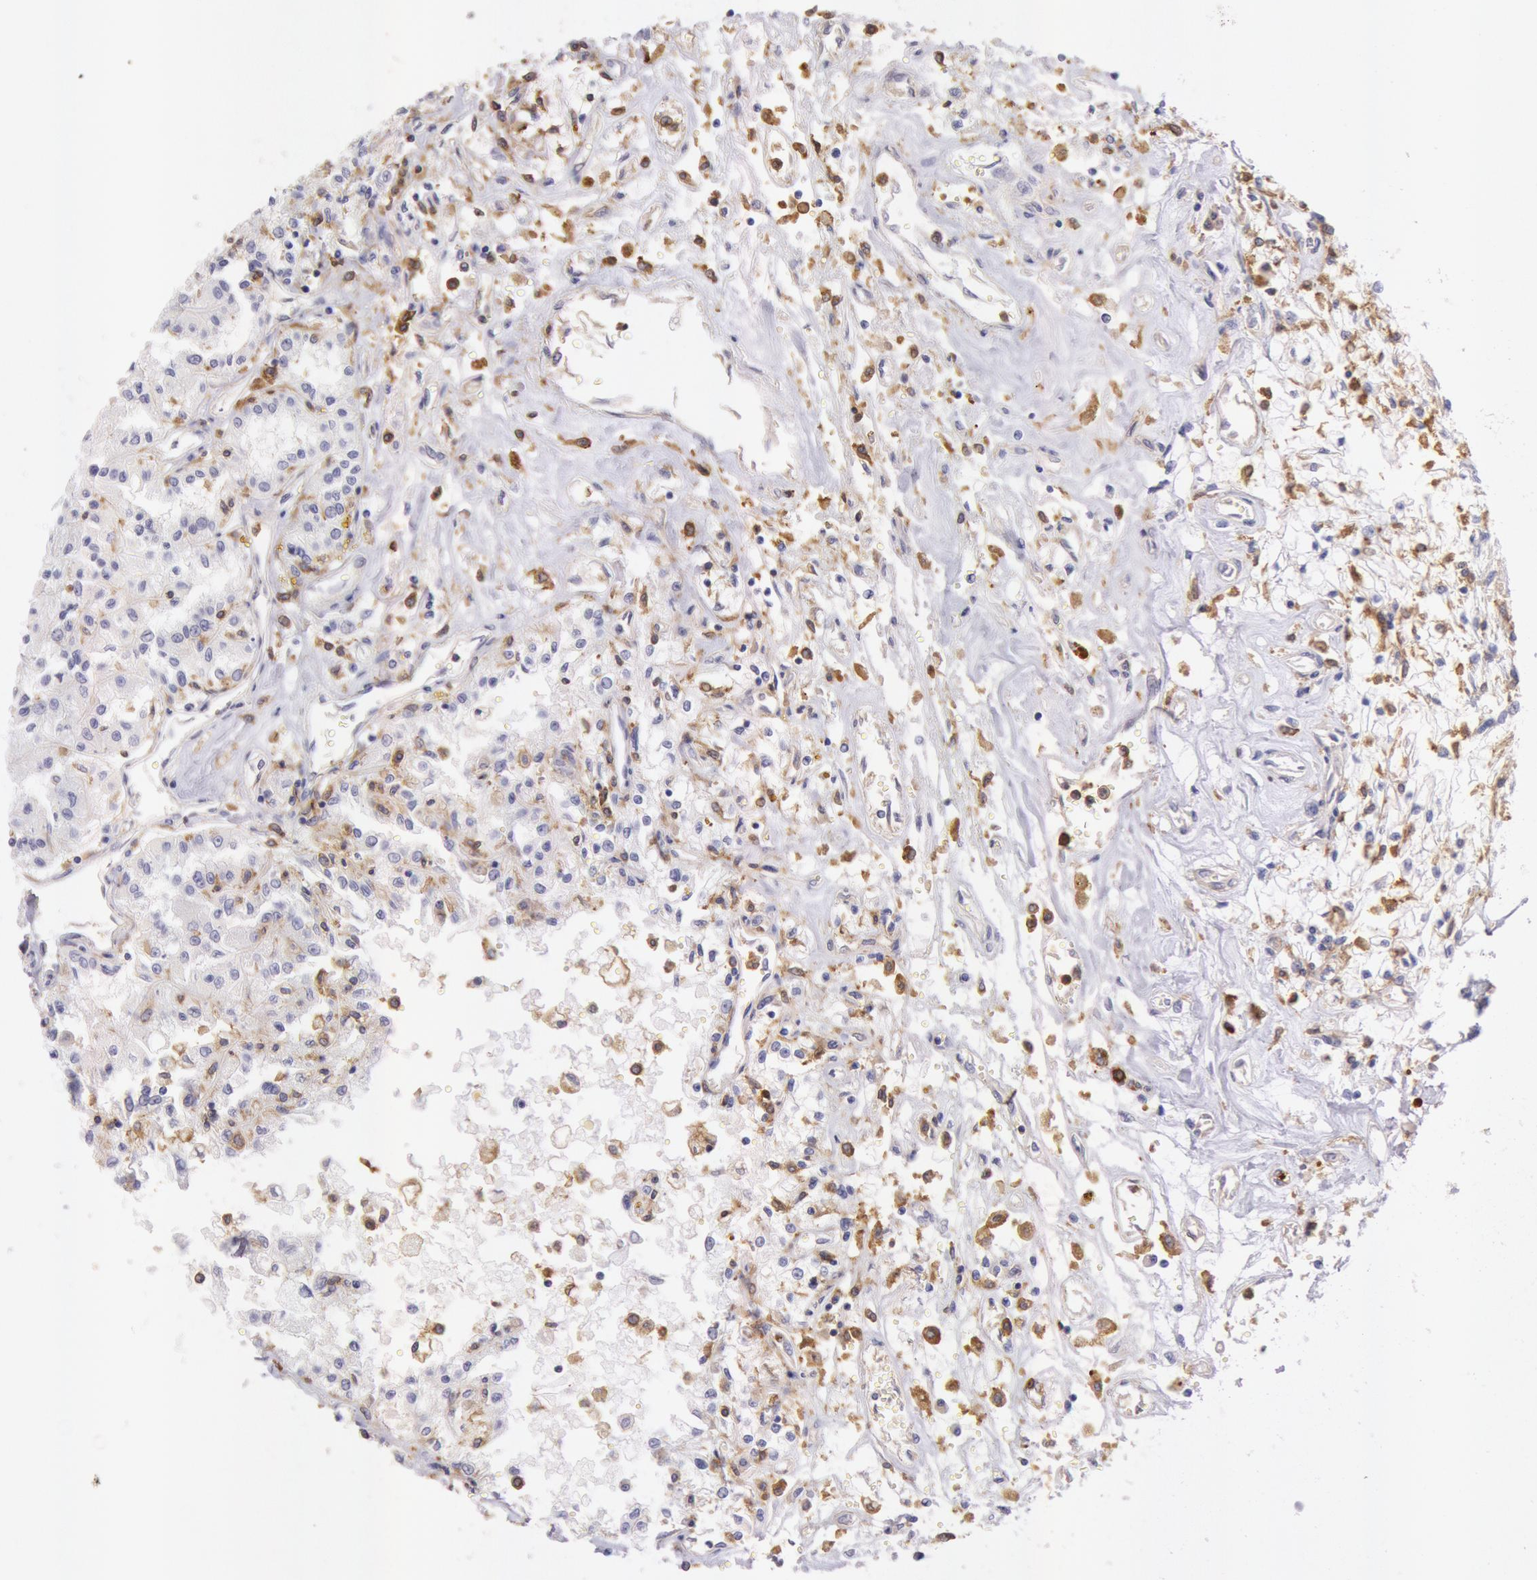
{"staining": {"intensity": "negative", "quantity": "none", "location": "none"}, "tissue": "renal cancer", "cell_type": "Tumor cells", "image_type": "cancer", "snomed": [{"axis": "morphology", "description": "Adenocarcinoma, NOS"}, {"axis": "topography", "description": "Kidney"}], "caption": "The IHC photomicrograph has no significant positivity in tumor cells of adenocarcinoma (renal) tissue.", "gene": "LYN", "patient": {"sex": "male", "age": 78}}